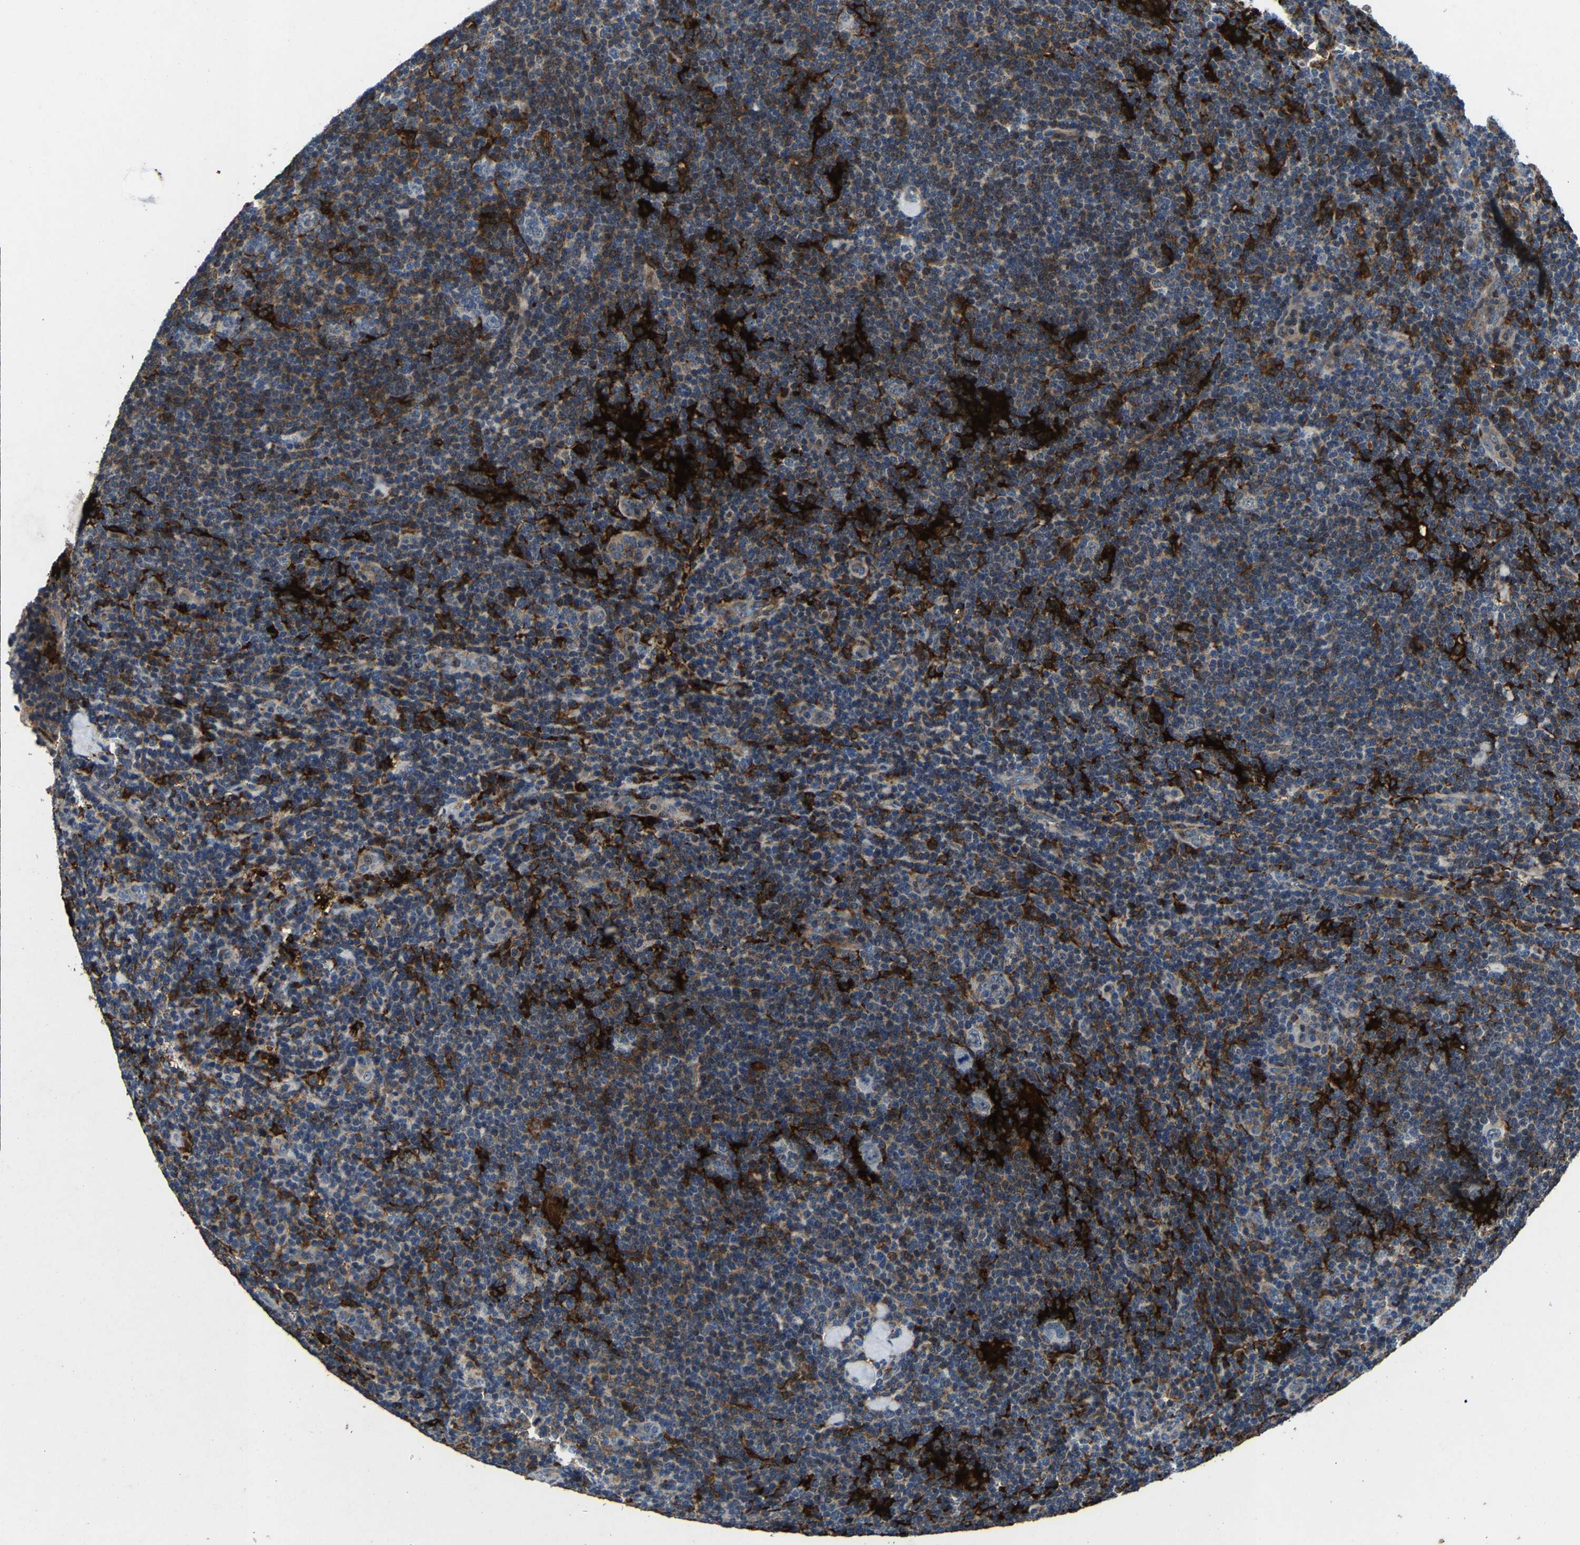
{"staining": {"intensity": "negative", "quantity": "none", "location": "none"}, "tissue": "lymphoma", "cell_type": "Tumor cells", "image_type": "cancer", "snomed": [{"axis": "morphology", "description": "Hodgkin's disease, NOS"}, {"axis": "topography", "description": "Lymph node"}], "caption": "Immunohistochemical staining of human Hodgkin's disease exhibits no significant positivity in tumor cells. Brightfield microscopy of immunohistochemistry stained with DAB (3,3'-diaminobenzidine) (brown) and hematoxylin (blue), captured at high magnification.", "gene": "PCNX2", "patient": {"sex": "female", "age": 57}}